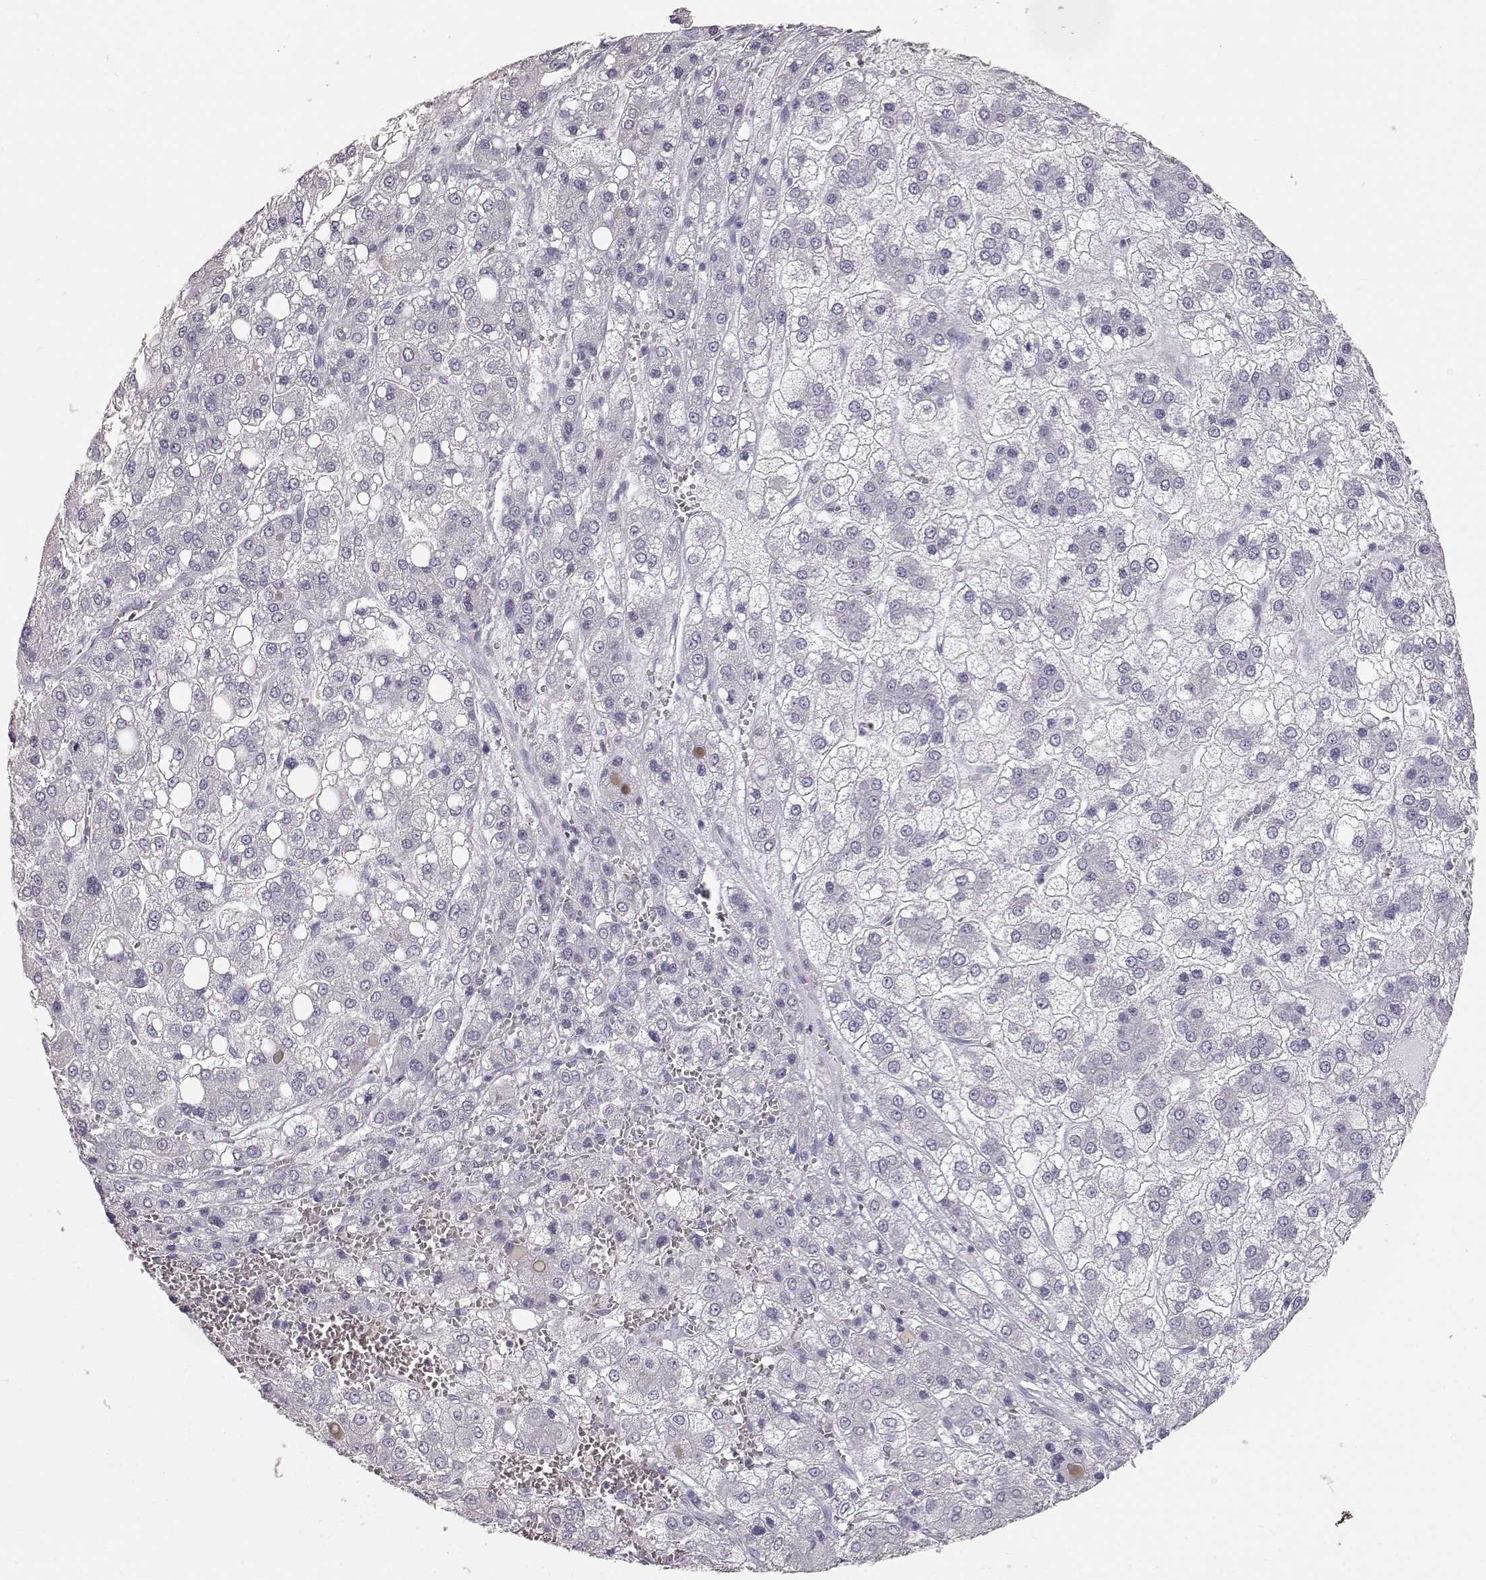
{"staining": {"intensity": "negative", "quantity": "none", "location": "none"}, "tissue": "liver cancer", "cell_type": "Tumor cells", "image_type": "cancer", "snomed": [{"axis": "morphology", "description": "Carcinoma, Hepatocellular, NOS"}, {"axis": "topography", "description": "Liver"}], "caption": "Immunohistochemistry (IHC) micrograph of neoplastic tissue: human liver cancer (hepatocellular carcinoma) stained with DAB demonstrates no significant protein expression in tumor cells.", "gene": "KRT33A", "patient": {"sex": "male", "age": 73}}